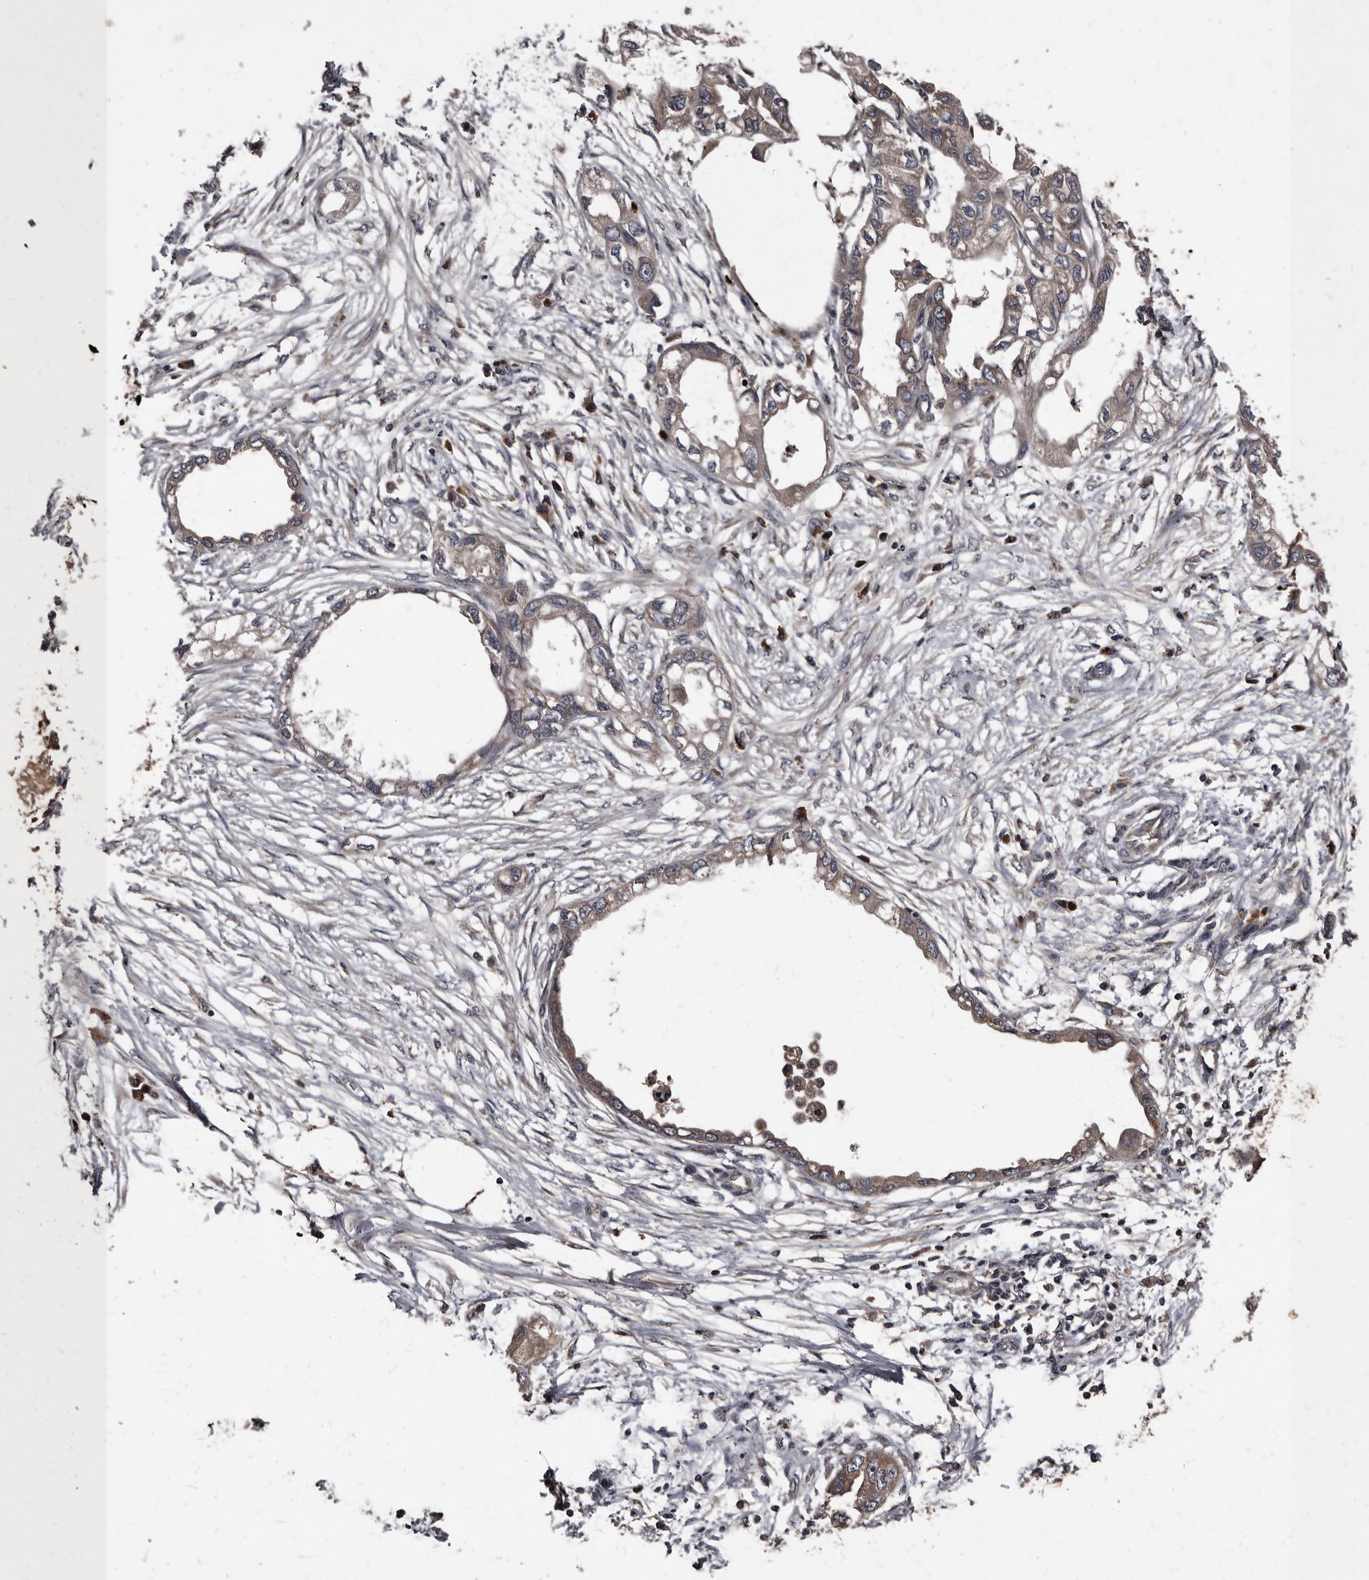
{"staining": {"intensity": "weak", "quantity": ">75%", "location": "cytoplasmic/membranous"}, "tissue": "endometrial cancer", "cell_type": "Tumor cells", "image_type": "cancer", "snomed": [{"axis": "morphology", "description": "Adenocarcinoma, NOS"}, {"axis": "morphology", "description": "Adenocarcinoma, metastatic, NOS"}, {"axis": "topography", "description": "Adipose tissue"}, {"axis": "topography", "description": "Endometrium"}], "caption": "Immunohistochemistry (IHC) histopathology image of neoplastic tissue: human endometrial cancer stained using immunohistochemistry exhibits low levels of weak protein expression localized specifically in the cytoplasmic/membranous of tumor cells, appearing as a cytoplasmic/membranous brown color.", "gene": "PMVK", "patient": {"sex": "female", "age": 67}}